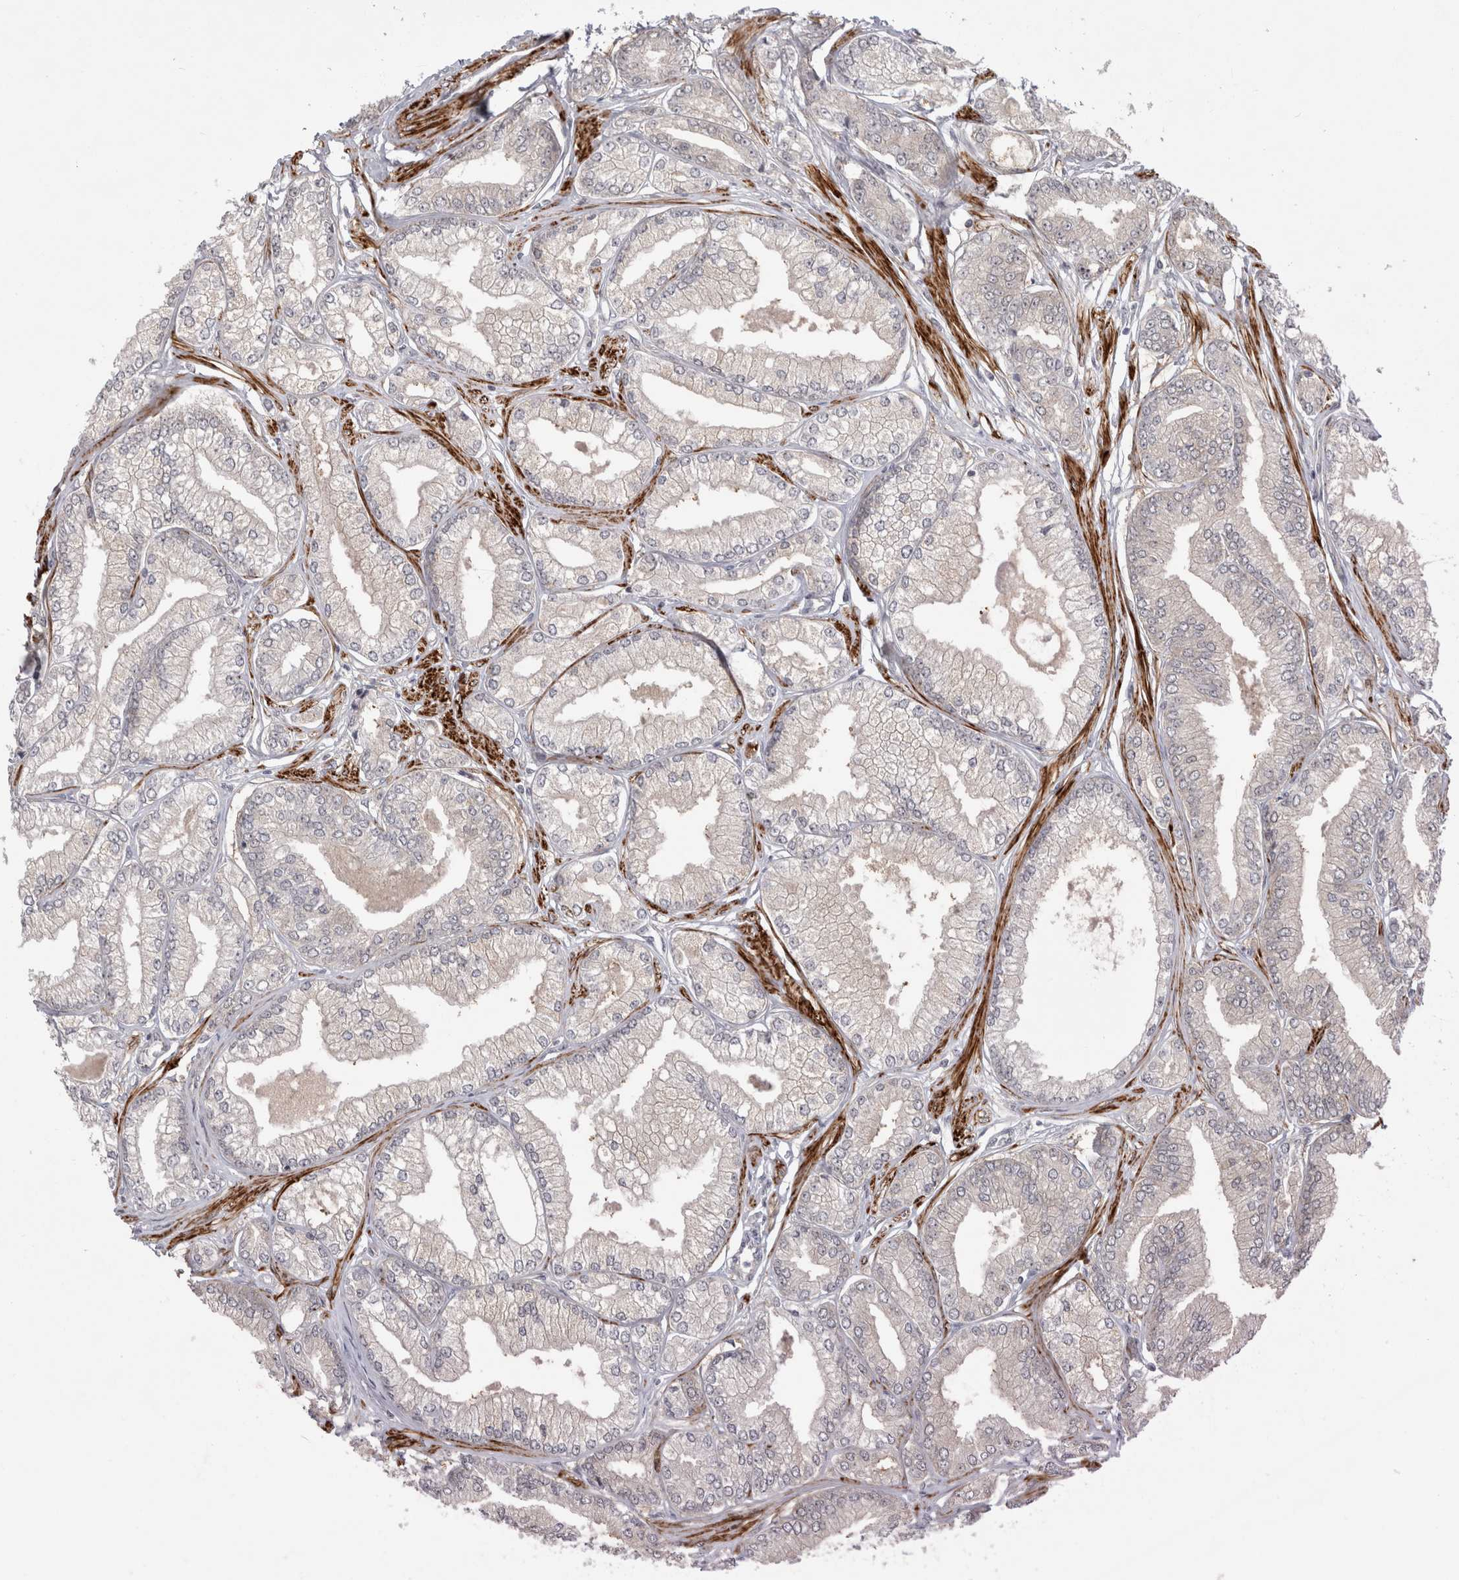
{"staining": {"intensity": "weak", "quantity": "<25%", "location": "cytoplasmic/membranous"}, "tissue": "prostate cancer", "cell_type": "Tumor cells", "image_type": "cancer", "snomed": [{"axis": "morphology", "description": "Adenocarcinoma, Low grade"}, {"axis": "topography", "description": "Prostate"}], "caption": "Immunohistochemistry histopathology image of prostate cancer stained for a protein (brown), which displays no expression in tumor cells. (DAB immunohistochemistry, high magnification).", "gene": "ZNF318", "patient": {"sex": "male", "age": 52}}